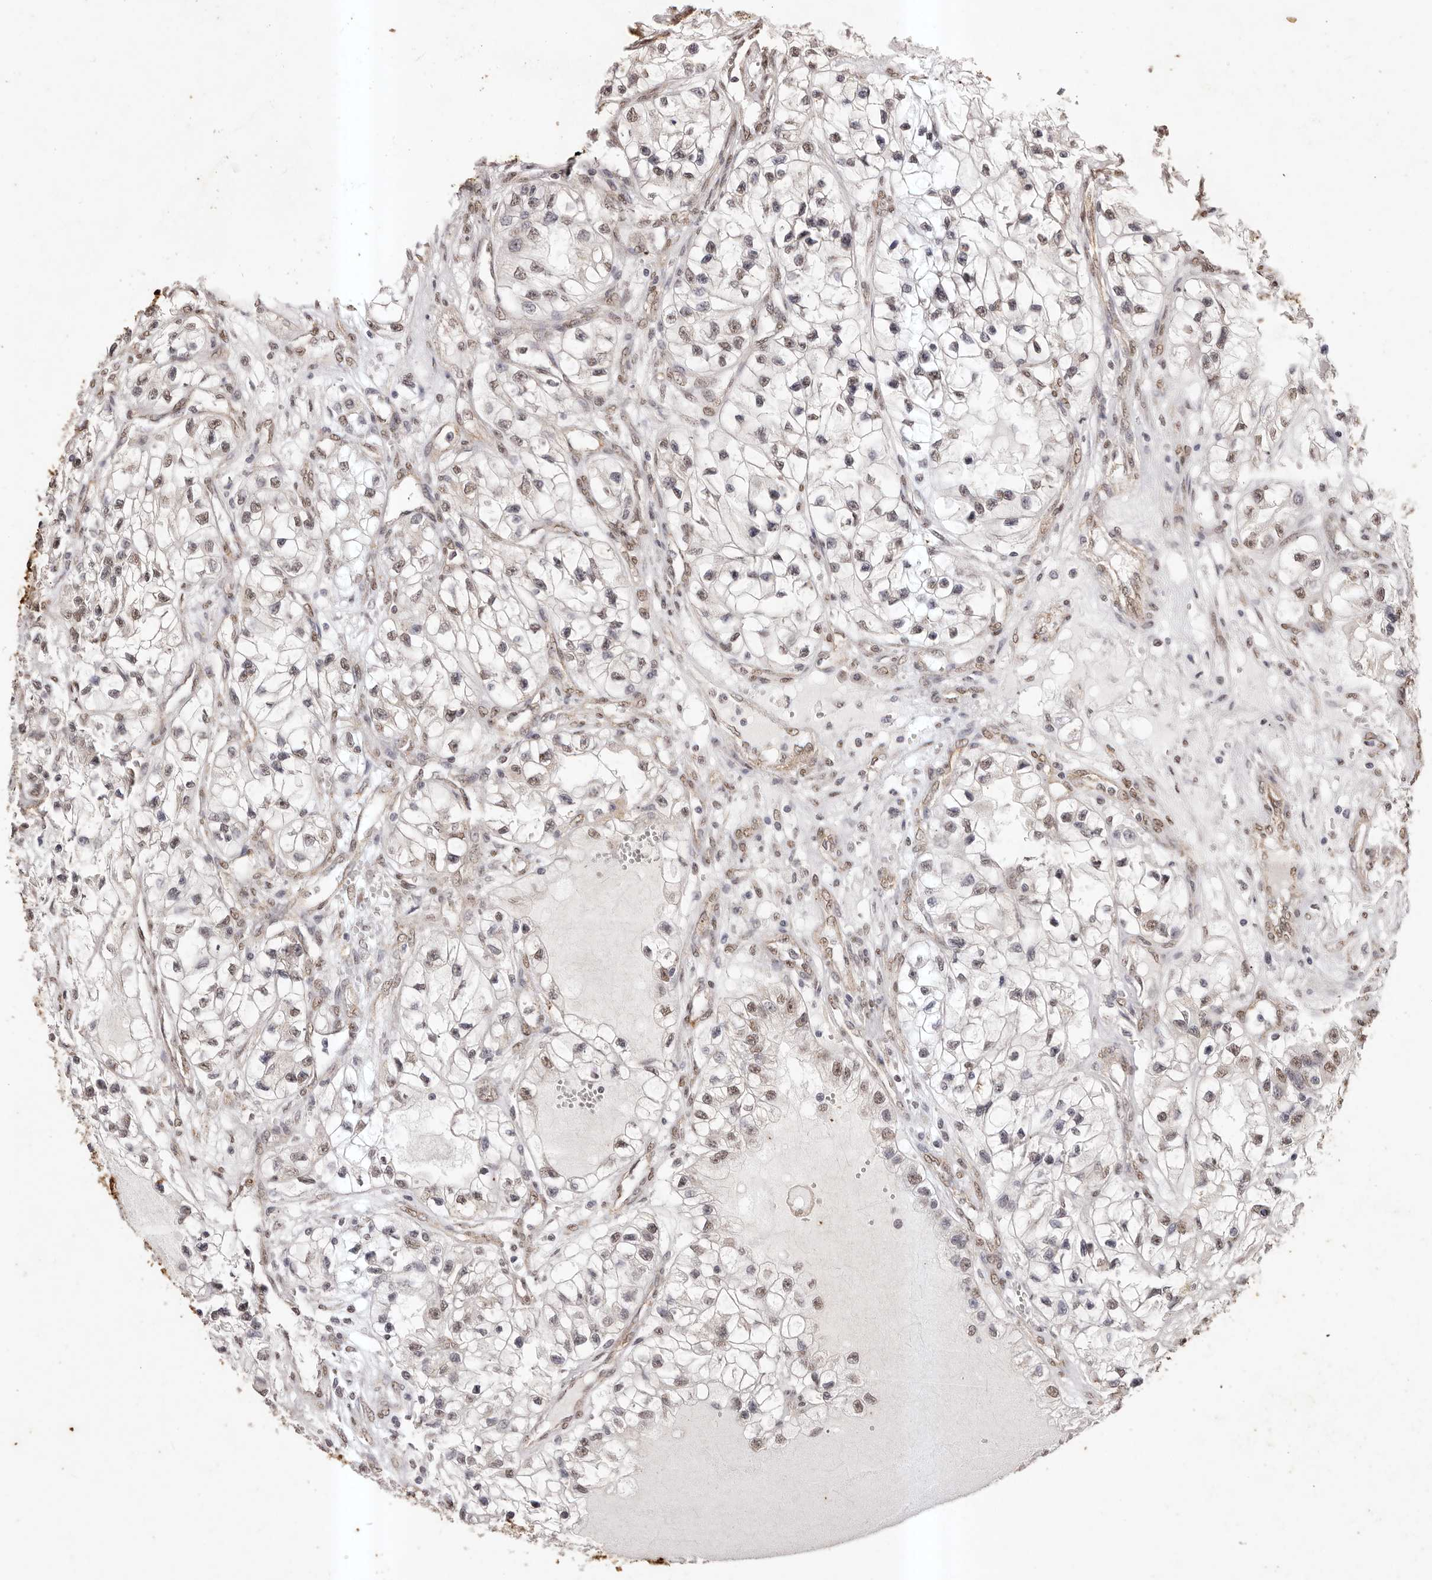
{"staining": {"intensity": "moderate", "quantity": "25%-75%", "location": "nuclear"}, "tissue": "renal cancer", "cell_type": "Tumor cells", "image_type": "cancer", "snomed": [{"axis": "morphology", "description": "Adenocarcinoma, NOS"}, {"axis": "topography", "description": "Kidney"}], "caption": "Adenocarcinoma (renal) was stained to show a protein in brown. There is medium levels of moderate nuclear positivity in about 25%-75% of tumor cells.", "gene": "RPS6KA5", "patient": {"sex": "female", "age": 57}}